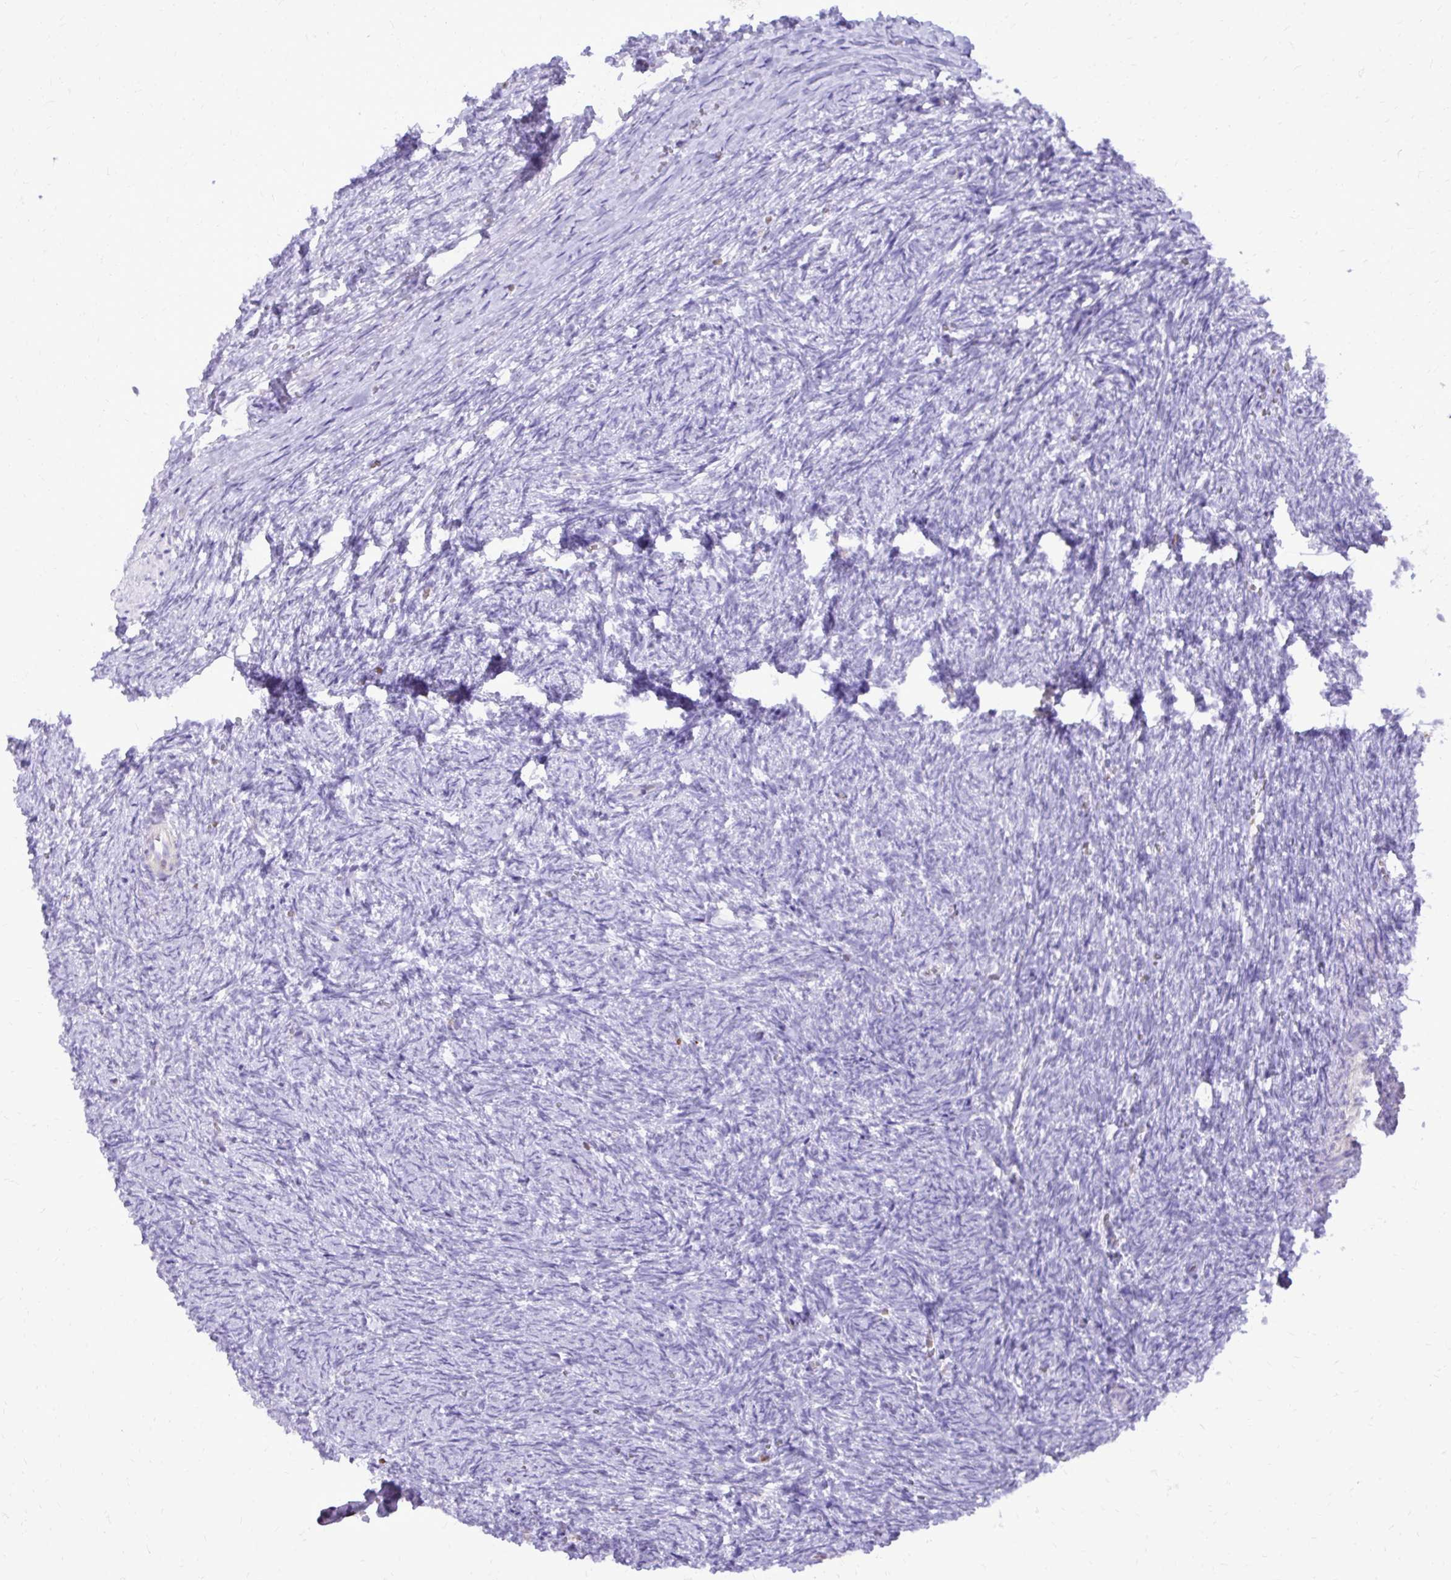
{"staining": {"intensity": "negative", "quantity": "none", "location": "none"}, "tissue": "ovary", "cell_type": "Follicle cells", "image_type": "normal", "snomed": [{"axis": "morphology", "description": "Normal tissue, NOS"}, {"axis": "topography", "description": "Ovary"}], "caption": "Micrograph shows no significant protein staining in follicle cells of unremarkable ovary. (DAB (3,3'-diaminobenzidine) IHC visualized using brightfield microscopy, high magnification).", "gene": "CAT", "patient": {"sex": "female", "age": 41}}